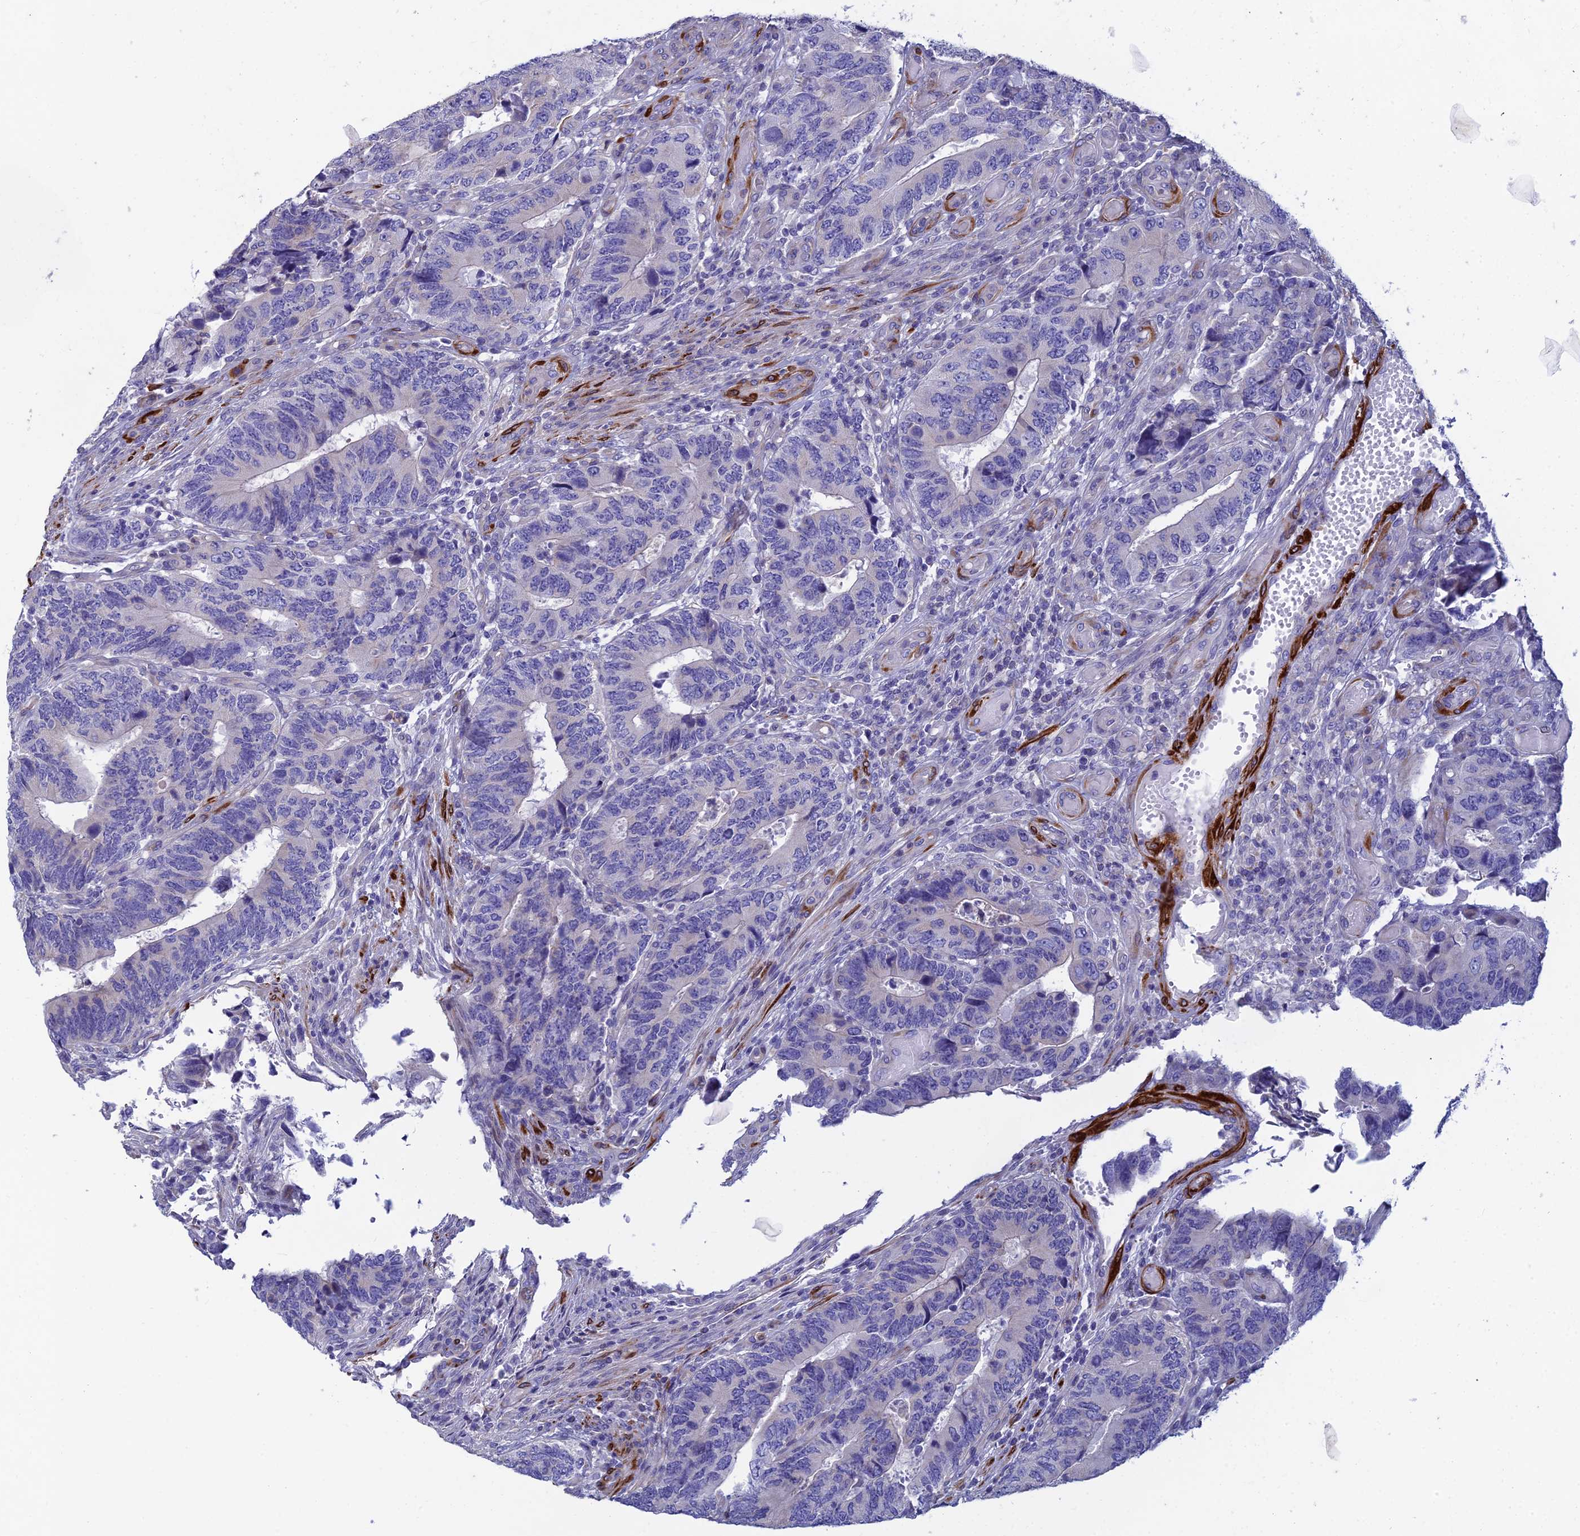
{"staining": {"intensity": "negative", "quantity": "none", "location": "none"}, "tissue": "colorectal cancer", "cell_type": "Tumor cells", "image_type": "cancer", "snomed": [{"axis": "morphology", "description": "Adenocarcinoma, NOS"}, {"axis": "topography", "description": "Colon"}], "caption": "A micrograph of colorectal cancer stained for a protein shows no brown staining in tumor cells. (DAB (3,3'-diaminobenzidine) IHC with hematoxylin counter stain).", "gene": "PCDHA8", "patient": {"sex": "male", "age": 87}}